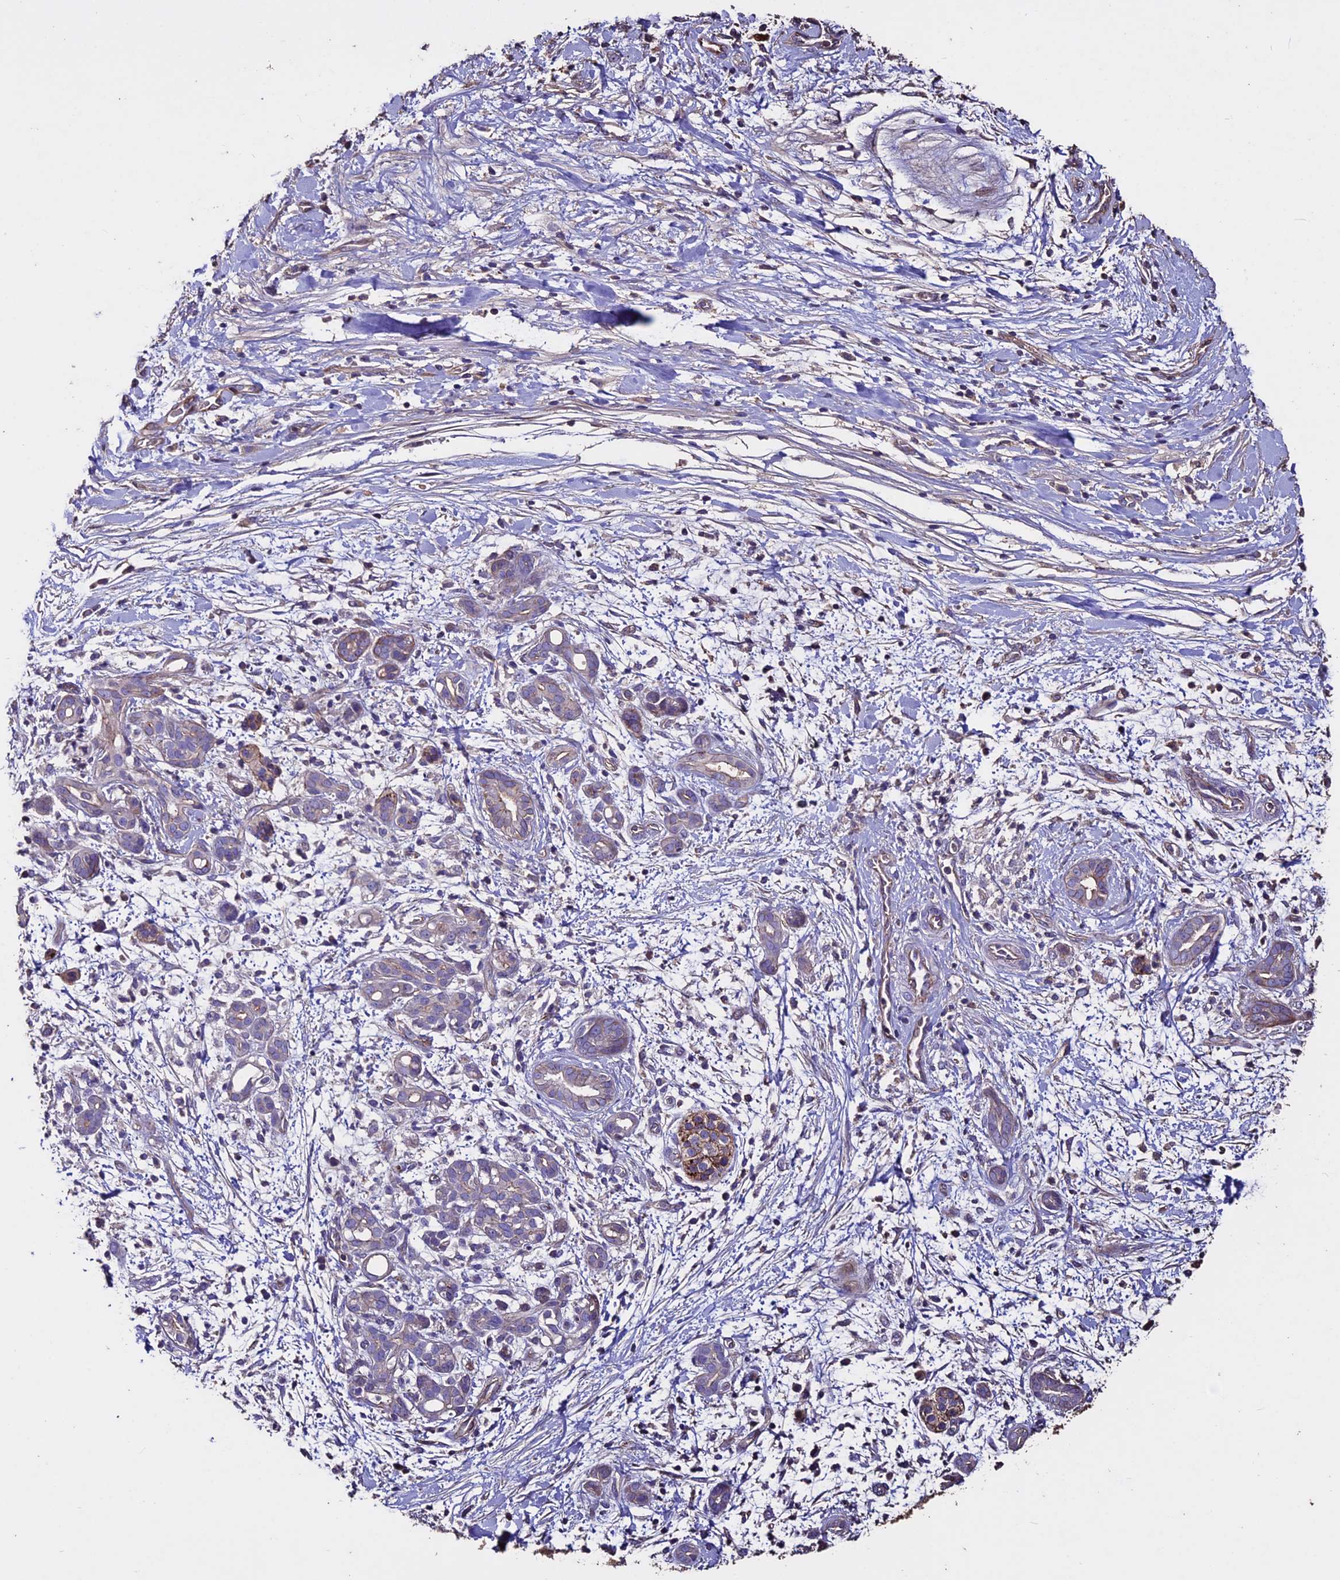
{"staining": {"intensity": "moderate", "quantity": "<25%", "location": "cytoplasmic/membranous"}, "tissue": "pancreatic cancer", "cell_type": "Tumor cells", "image_type": "cancer", "snomed": [{"axis": "morphology", "description": "Adenocarcinoma, NOS"}, {"axis": "topography", "description": "Pancreas"}], "caption": "Pancreatic cancer (adenocarcinoma) was stained to show a protein in brown. There is low levels of moderate cytoplasmic/membranous expression in about <25% of tumor cells. (IHC, brightfield microscopy, high magnification).", "gene": "USB1", "patient": {"sex": "female", "age": 78}}